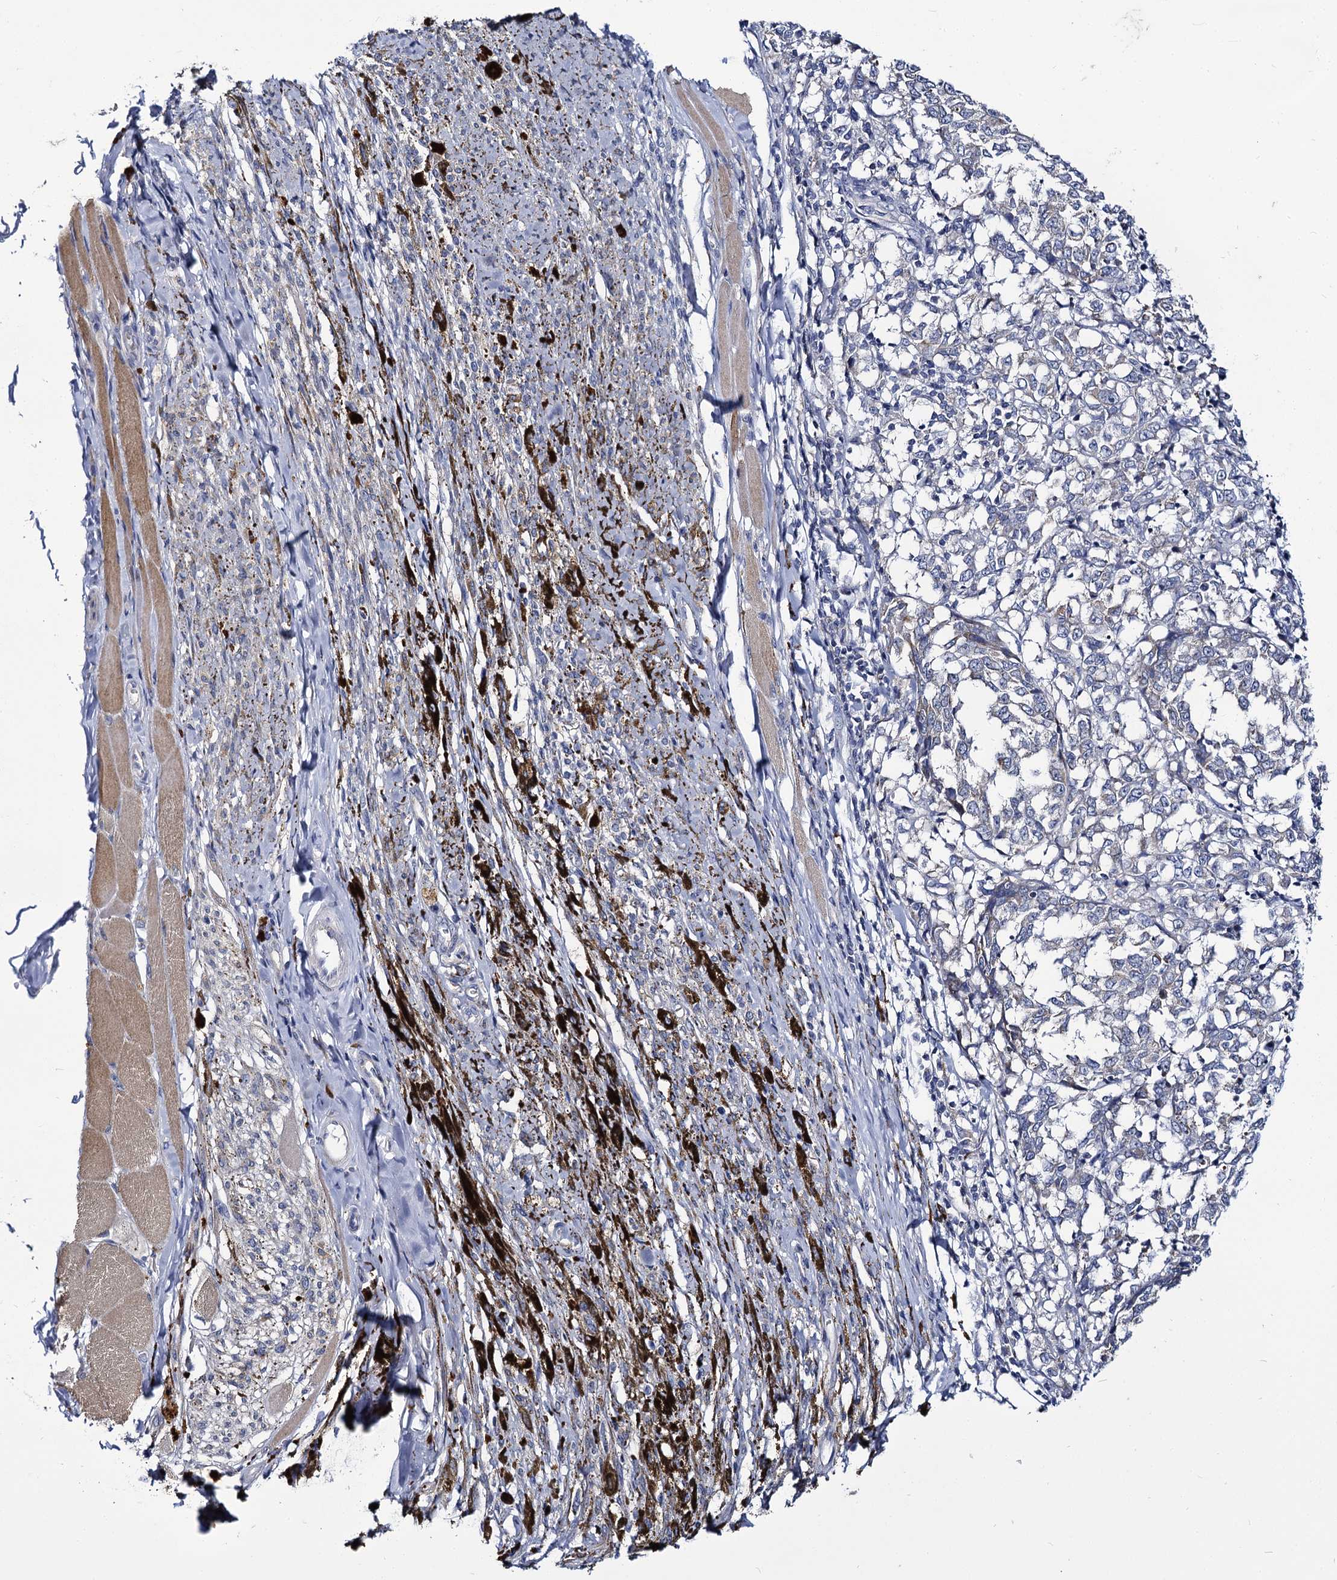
{"staining": {"intensity": "negative", "quantity": "none", "location": "none"}, "tissue": "melanoma", "cell_type": "Tumor cells", "image_type": "cancer", "snomed": [{"axis": "morphology", "description": "Malignant melanoma, NOS"}, {"axis": "topography", "description": "Skin"}], "caption": "This is an IHC histopathology image of human melanoma. There is no expression in tumor cells.", "gene": "PANX2", "patient": {"sex": "female", "age": 72}}